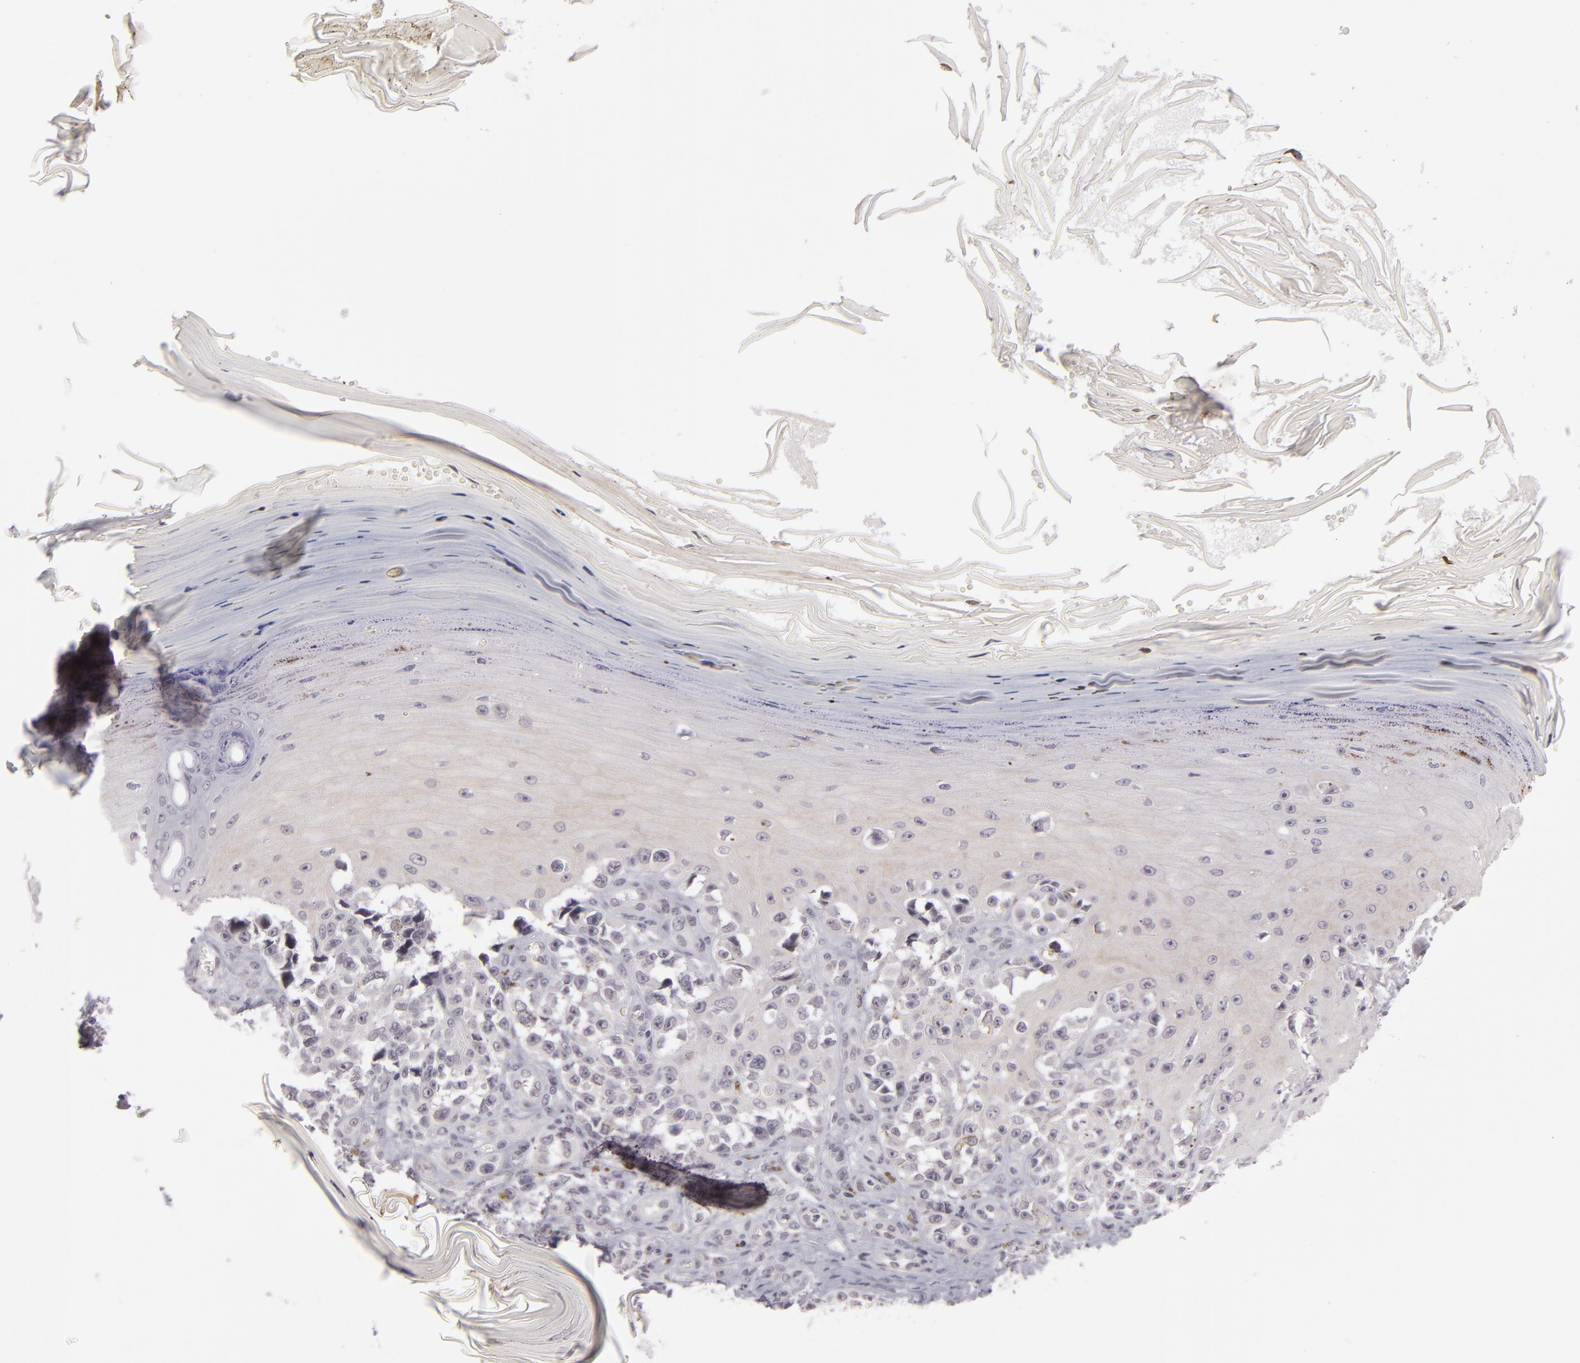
{"staining": {"intensity": "negative", "quantity": "none", "location": "none"}, "tissue": "melanoma", "cell_type": "Tumor cells", "image_type": "cancer", "snomed": [{"axis": "morphology", "description": "Malignant melanoma, NOS"}, {"axis": "topography", "description": "Skin"}], "caption": "High power microscopy photomicrograph of an immunohistochemistry image of melanoma, revealing no significant expression in tumor cells.", "gene": "ZNF205", "patient": {"sex": "female", "age": 82}}